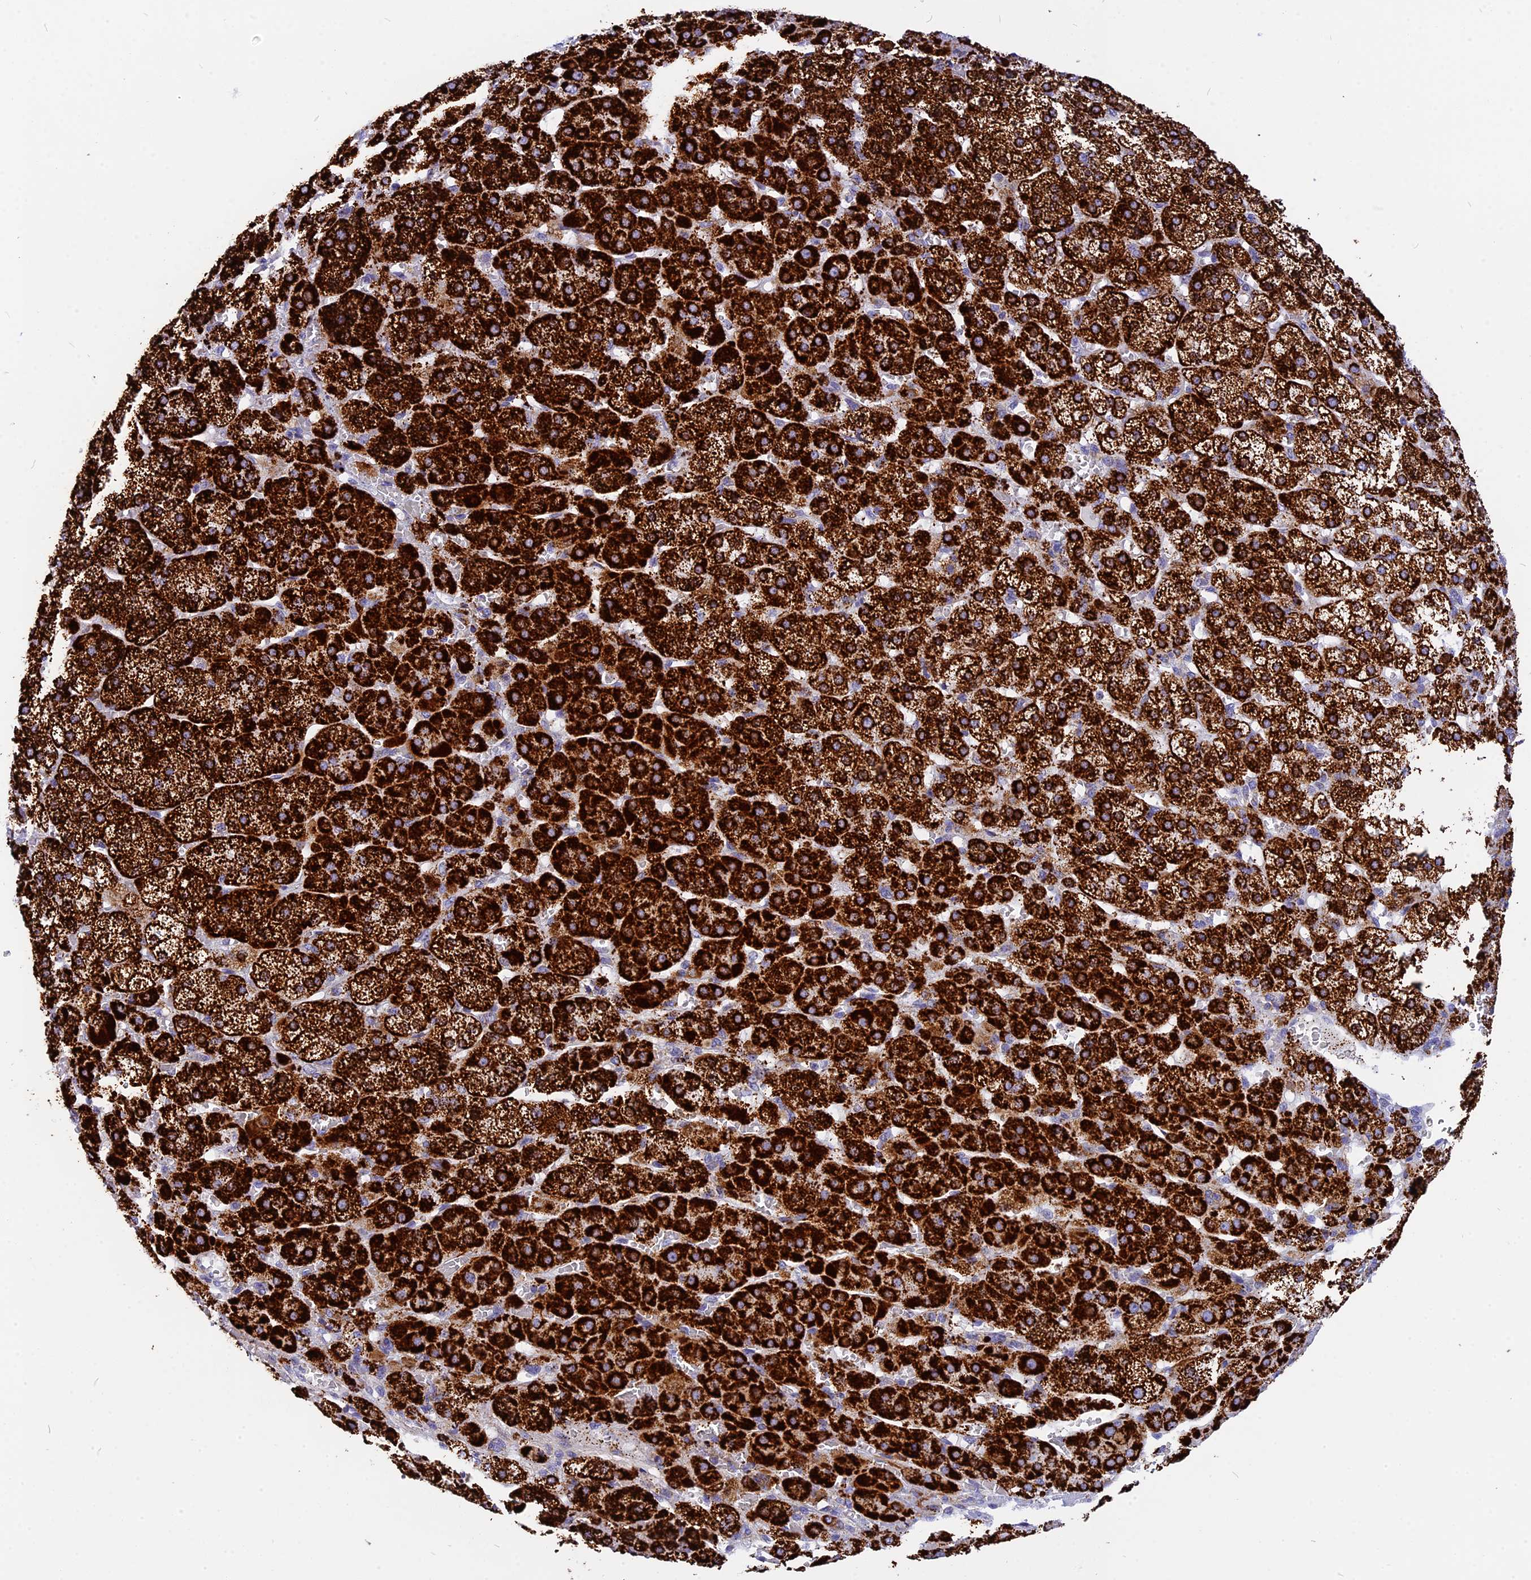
{"staining": {"intensity": "strong", "quantity": ">75%", "location": "cytoplasmic/membranous"}, "tissue": "adrenal gland", "cell_type": "Glandular cells", "image_type": "normal", "snomed": [{"axis": "morphology", "description": "Normal tissue, NOS"}, {"axis": "topography", "description": "Adrenal gland"}], "caption": "Immunohistochemistry histopathology image of normal adrenal gland stained for a protein (brown), which reveals high levels of strong cytoplasmic/membranous positivity in about >75% of glandular cells.", "gene": "VDAC2", "patient": {"sex": "female", "age": 57}}